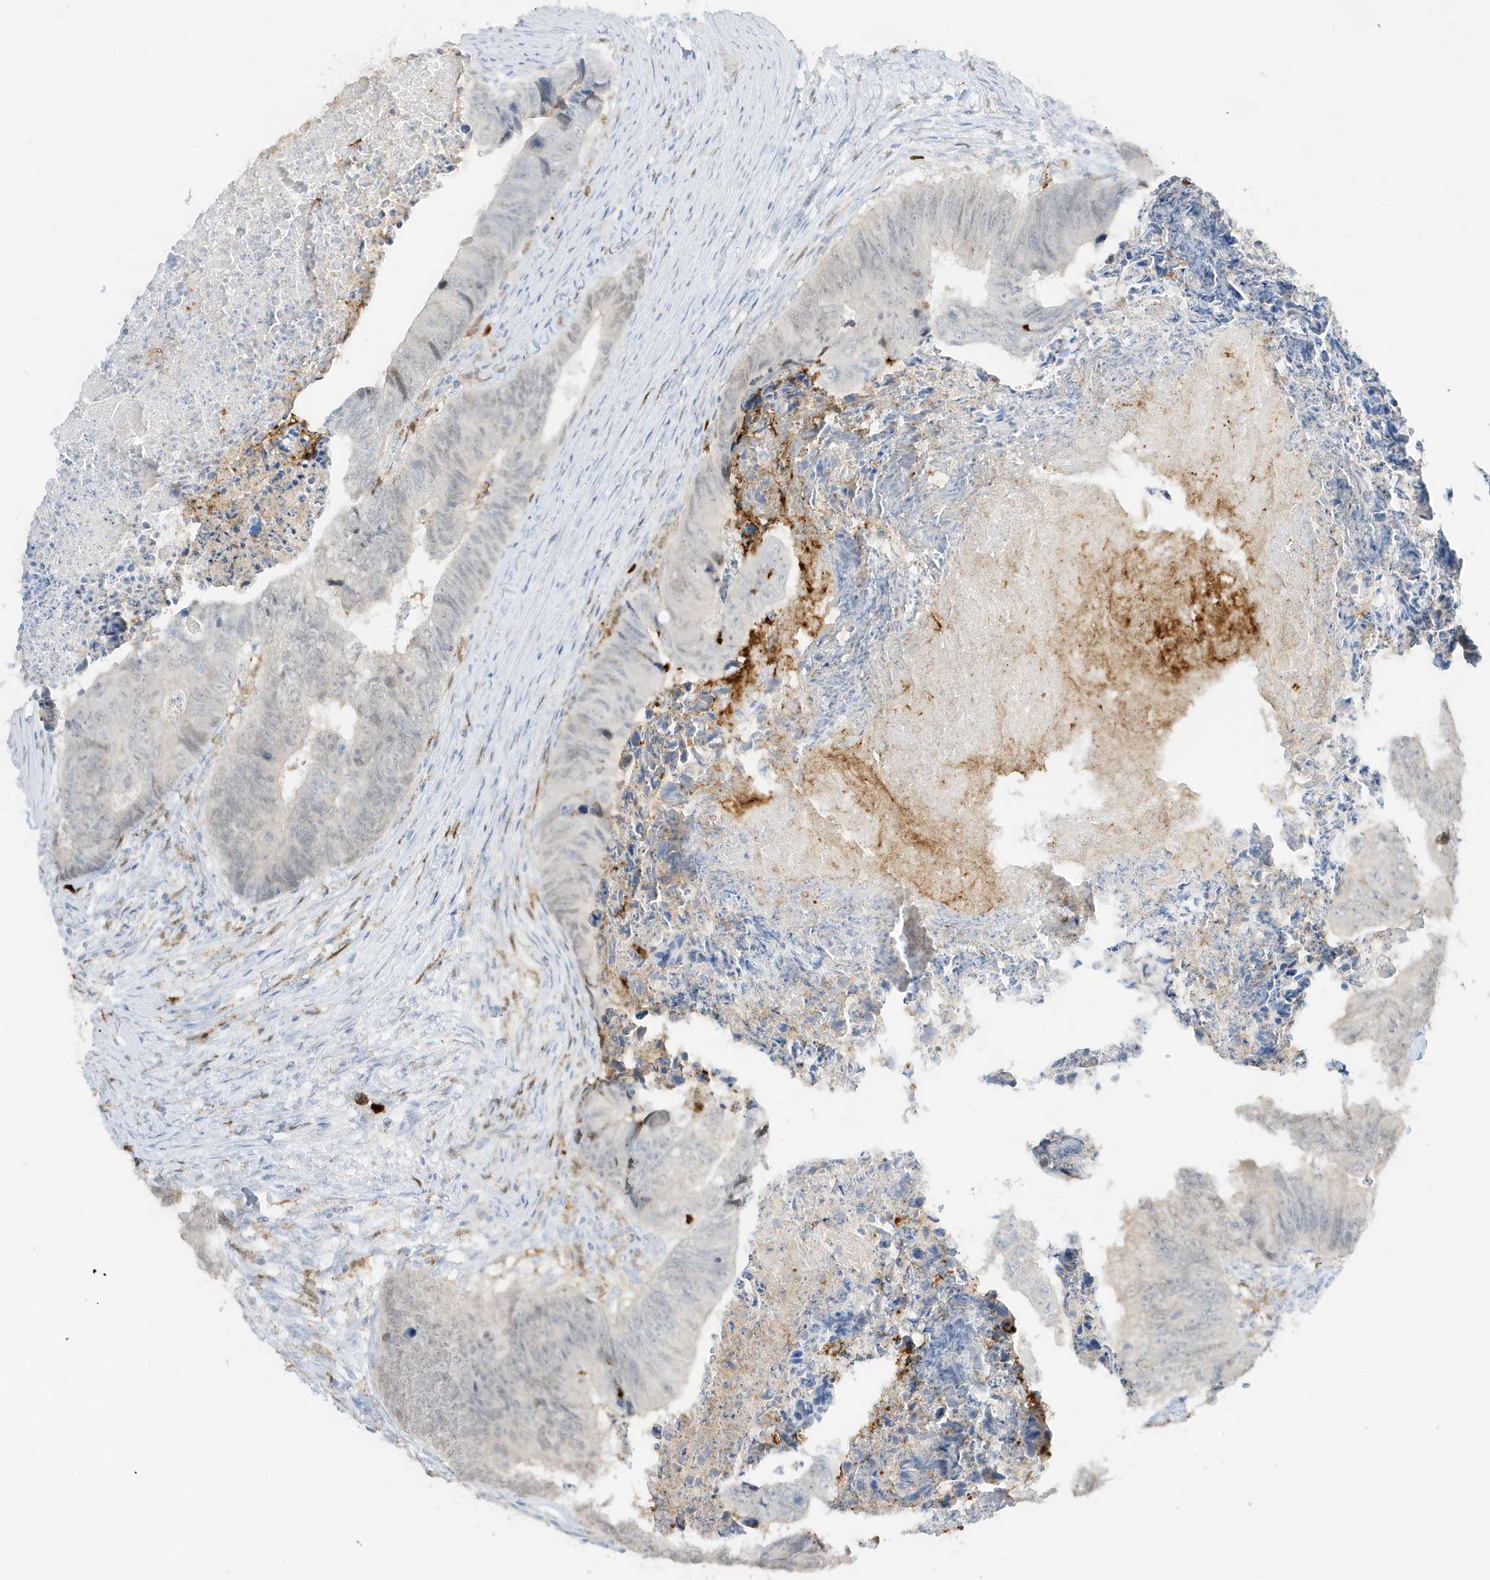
{"staining": {"intensity": "negative", "quantity": "none", "location": "none"}, "tissue": "colorectal cancer", "cell_type": "Tumor cells", "image_type": "cancer", "snomed": [{"axis": "morphology", "description": "Adenocarcinoma, NOS"}, {"axis": "topography", "description": "Colon"}], "caption": "DAB immunohistochemical staining of adenocarcinoma (colorectal) exhibits no significant positivity in tumor cells.", "gene": "GCA", "patient": {"sex": "female", "age": 67}}